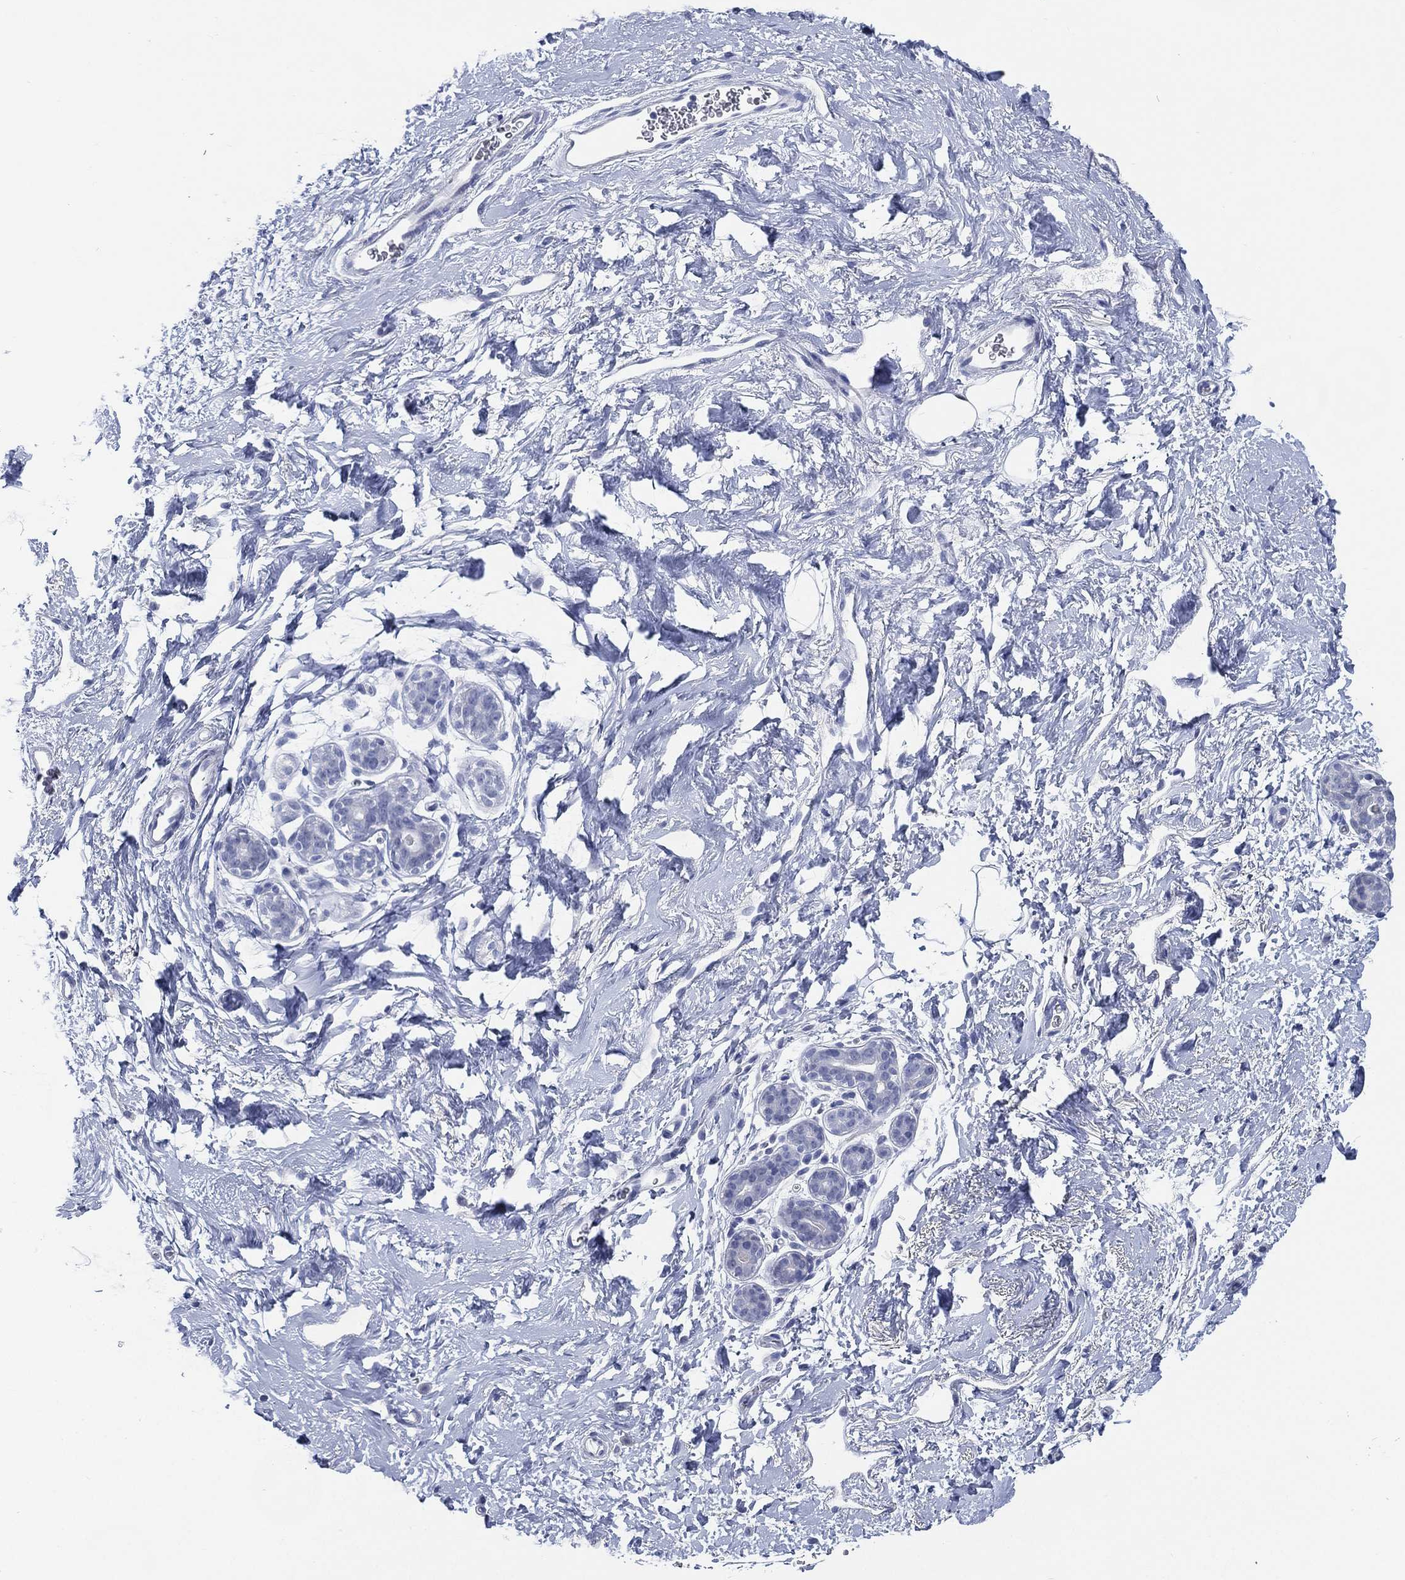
{"staining": {"intensity": "negative", "quantity": "none", "location": "none"}, "tissue": "breast", "cell_type": "Adipocytes", "image_type": "normal", "snomed": [{"axis": "morphology", "description": "Normal tissue, NOS"}, {"axis": "topography", "description": "Breast"}], "caption": "IHC of unremarkable breast demonstrates no staining in adipocytes. The staining is performed using DAB brown chromogen with nuclei counter-stained in using hematoxylin.", "gene": "TMEM247", "patient": {"sex": "female", "age": 43}}